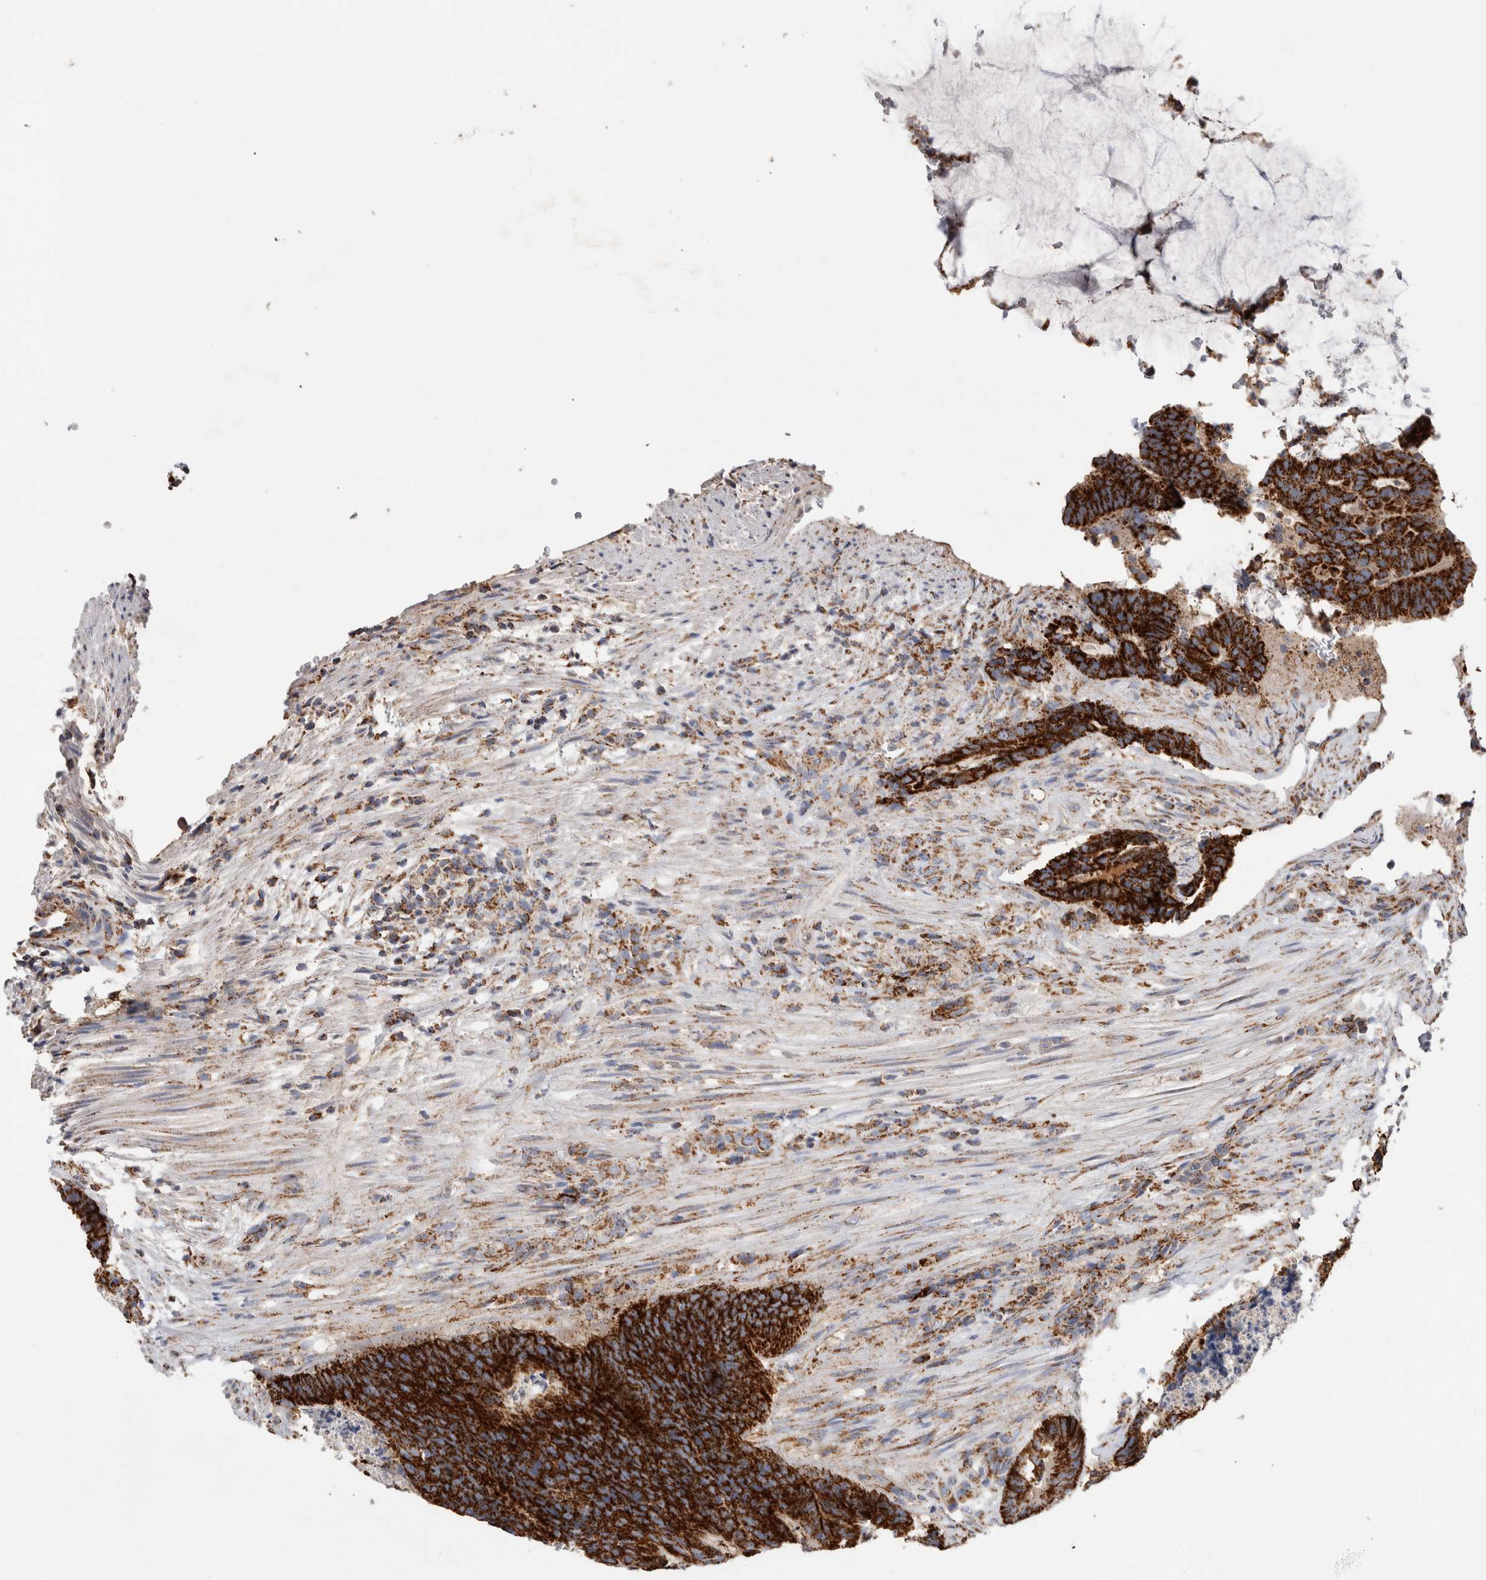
{"staining": {"intensity": "strong", "quantity": ">75%", "location": "cytoplasmic/membranous"}, "tissue": "colorectal cancer", "cell_type": "Tumor cells", "image_type": "cancer", "snomed": [{"axis": "morphology", "description": "Adenocarcinoma, NOS"}, {"axis": "topography", "description": "Colon"}], "caption": "This histopathology image shows immunohistochemistry (IHC) staining of colorectal adenocarcinoma, with high strong cytoplasmic/membranous positivity in approximately >75% of tumor cells.", "gene": "IARS2", "patient": {"sex": "male", "age": 56}}